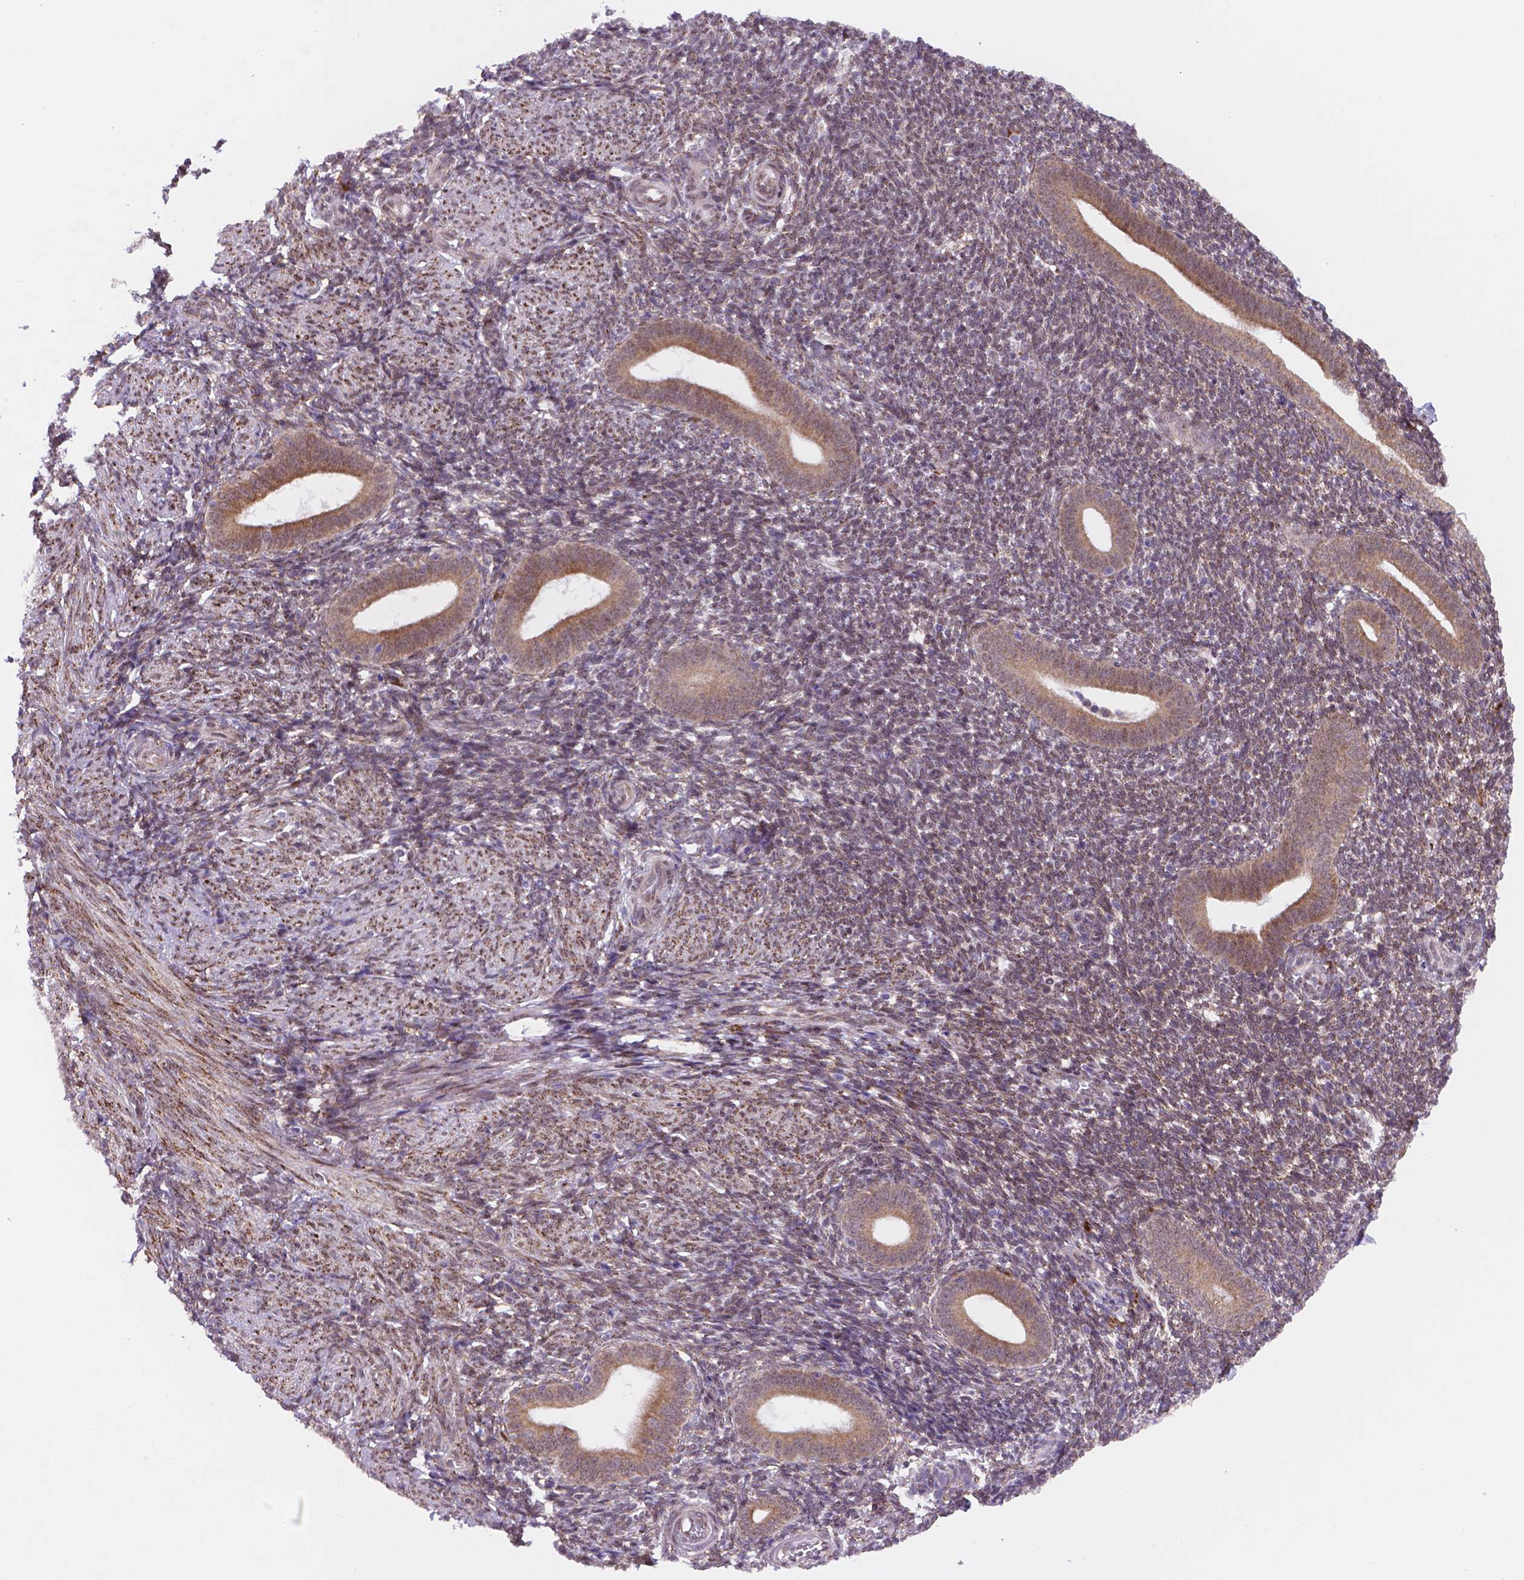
{"staining": {"intensity": "moderate", "quantity": "25%-75%", "location": "cytoplasmic/membranous"}, "tissue": "endometrium", "cell_type": "Cells in endometrial stroma", "image_type": "normal", "snomed": [{"axis": "morphology", "description": "Normal tissue, NOS"}, {"axis": "topography", "description": "Endometrium"}], "caption": "Immunohistochemical staining of normal human endometrium reveals moderate cytoplasmic/membranous protein expression in about 25%-75% of cells in endometrial stroma.", "gene": "FNIP1", "patient": {"sex": "female", "age": 25}}